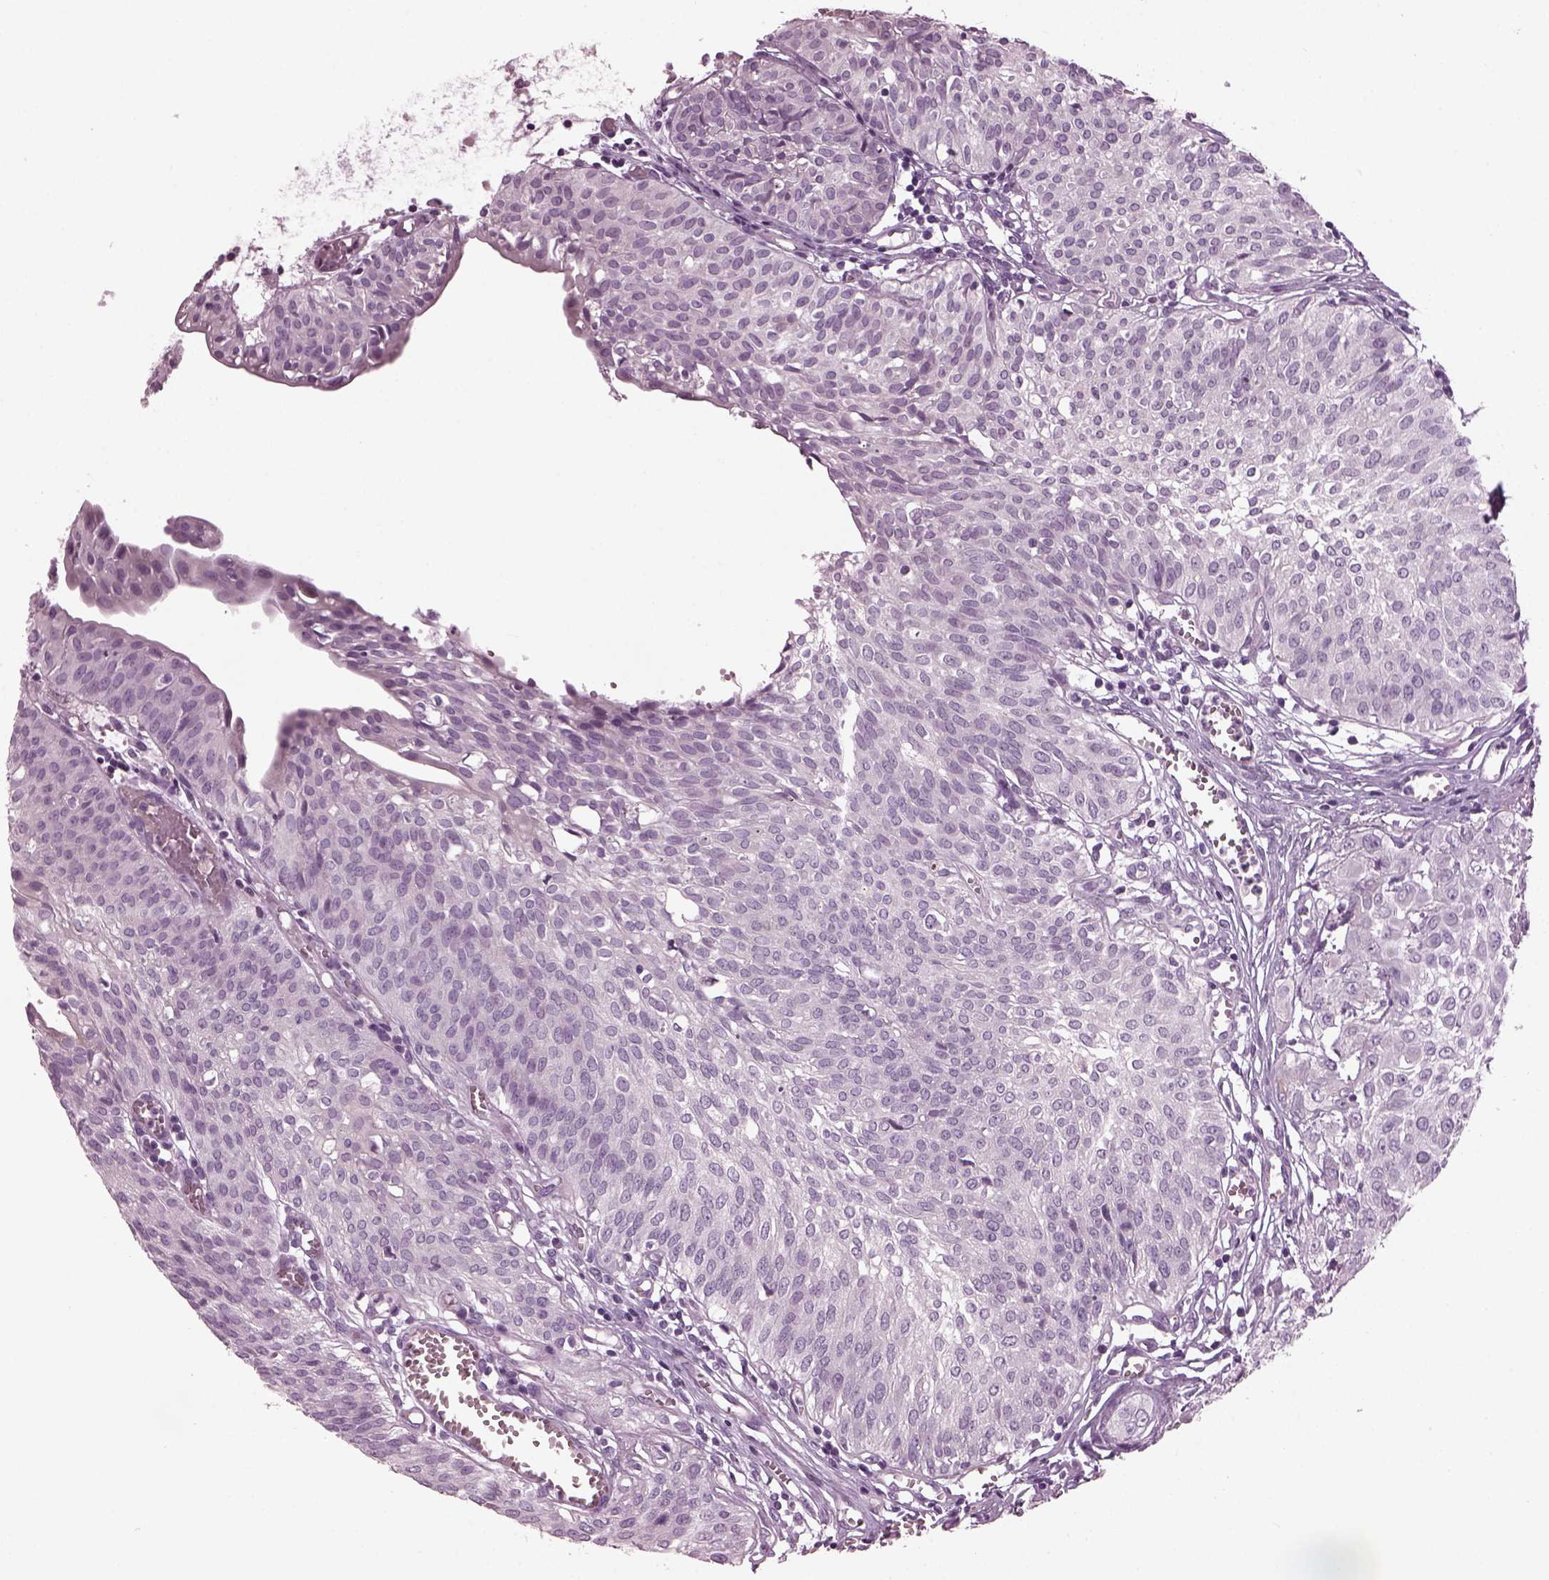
{"staining": {"intensity": "negative", "quantity": "none", "location": "none"}, "tissue": "urothelial cancer", "cell_type": "Tumor cells", "image_type": "cancer", "snomed": [{"axis": "morphology", "description": "Urothelial carcinoma, High grade"}, {"axis": "topography", "description": "Urinary bladder"}], "caption": "Protein analysis of high-grade urothelial carcinoma exhibits no significant positivity in tumor cells.", "gene": "DPYSL5", "patient": {"sex": "male", "age": 57}}